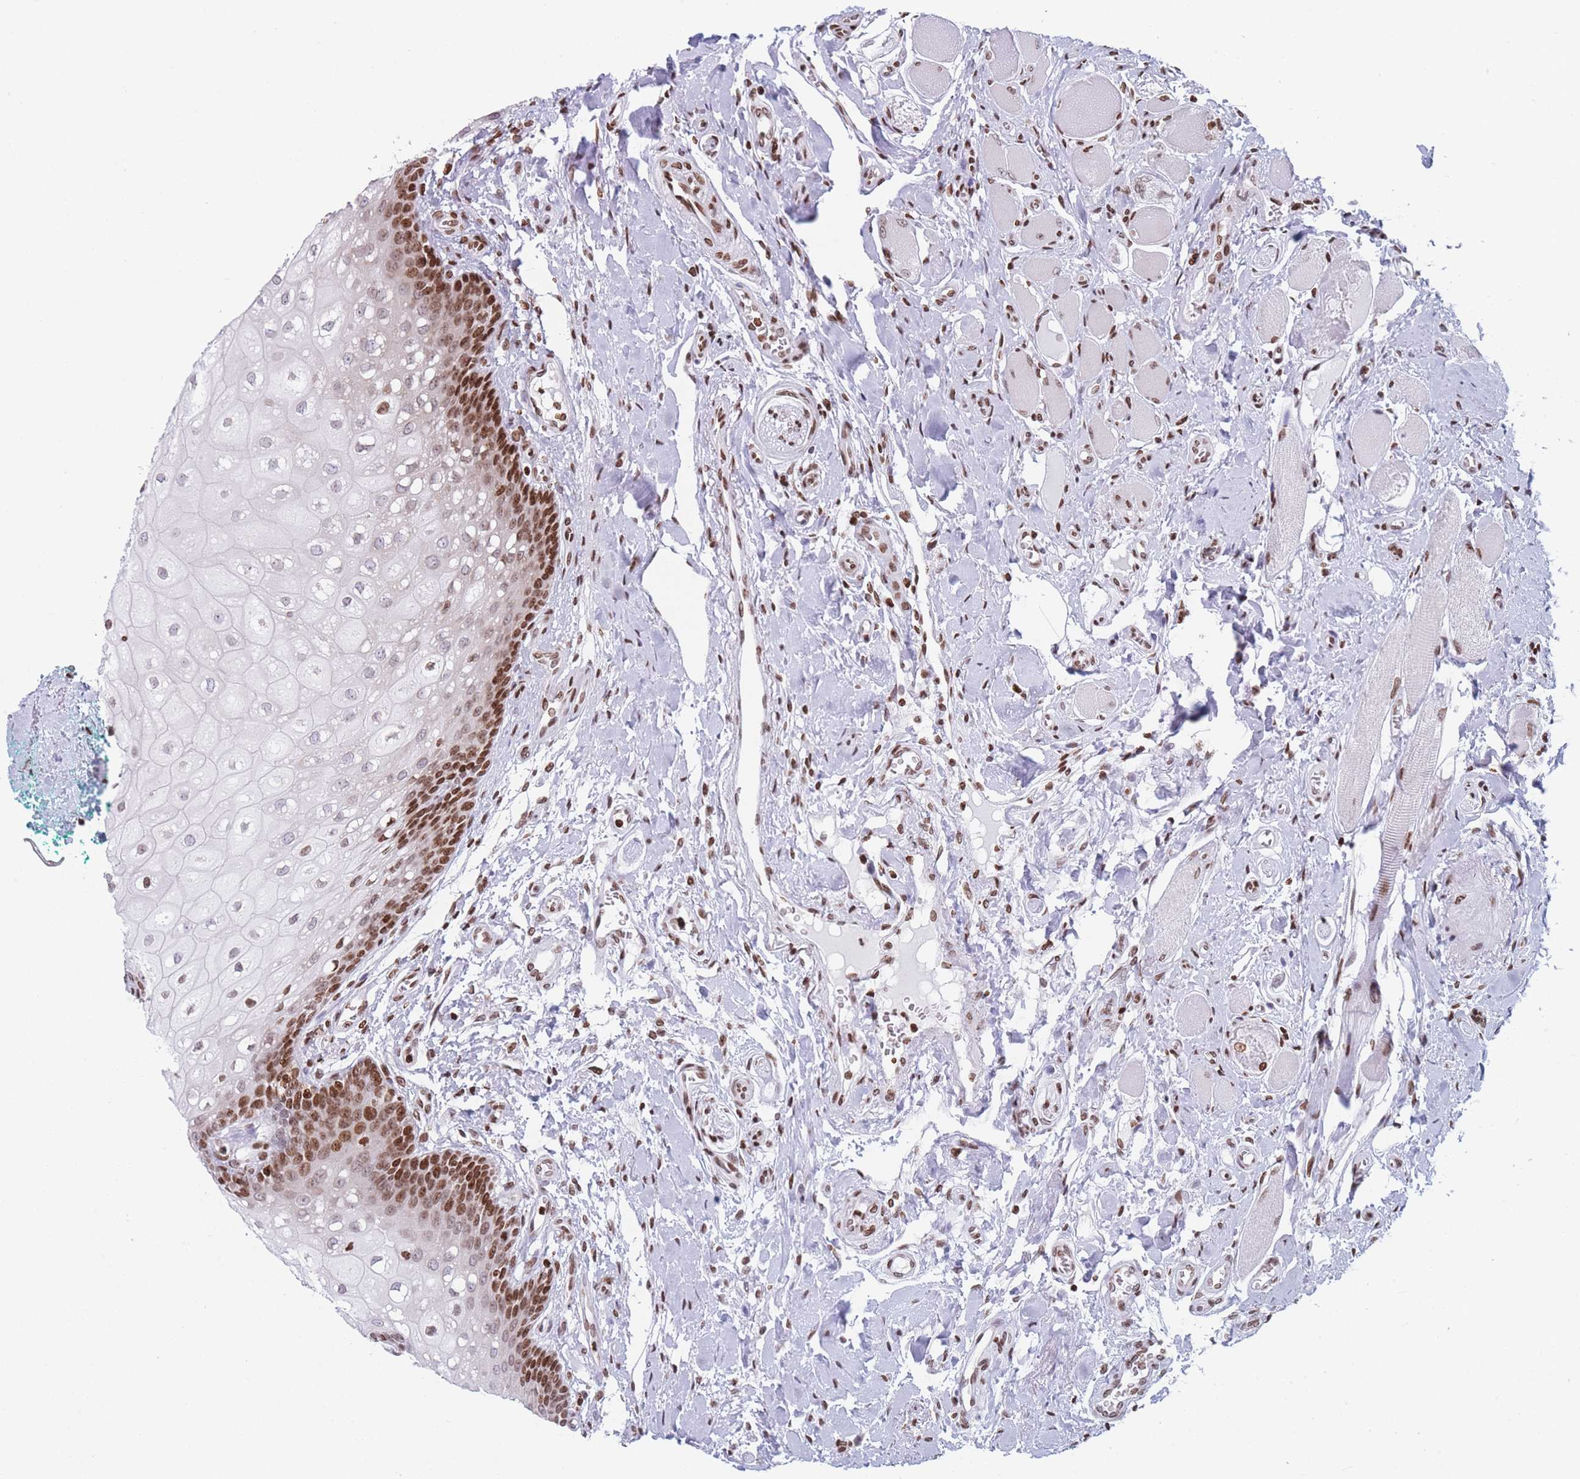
{"staining": {"intensity": "strong", "quantity": ">75%", "location": "nuclear"}, "tissue": "oral mucosa", "cell_type": "Squamous epithelial cells", "image_type": "normal", "snomed": [{"axis": "morphology", "description": "Normal tissue, NOS"}, {"axis": "morphology", "description": "Squamous cell carcinoma, NOS"}, {"axis": "topography", "description": "Oral tissue"}, {"axis": "topography", "description": "Tounge, NOS"}, {"axis": "topography", "description": "Head-Neck"}], "caption": "High-magnification brightfield microscopy of unremarkable oral mucosa stained with DAB (3,3'-diaminobenzidine) (brown) and counterstained with hematoxylin (blue). squamous epithelial cells exhibit strong nuclear staining is appreciated in approximately>75% of cells.", "gene": "AK9", "patient": {"sex": "male", "age": 79}}